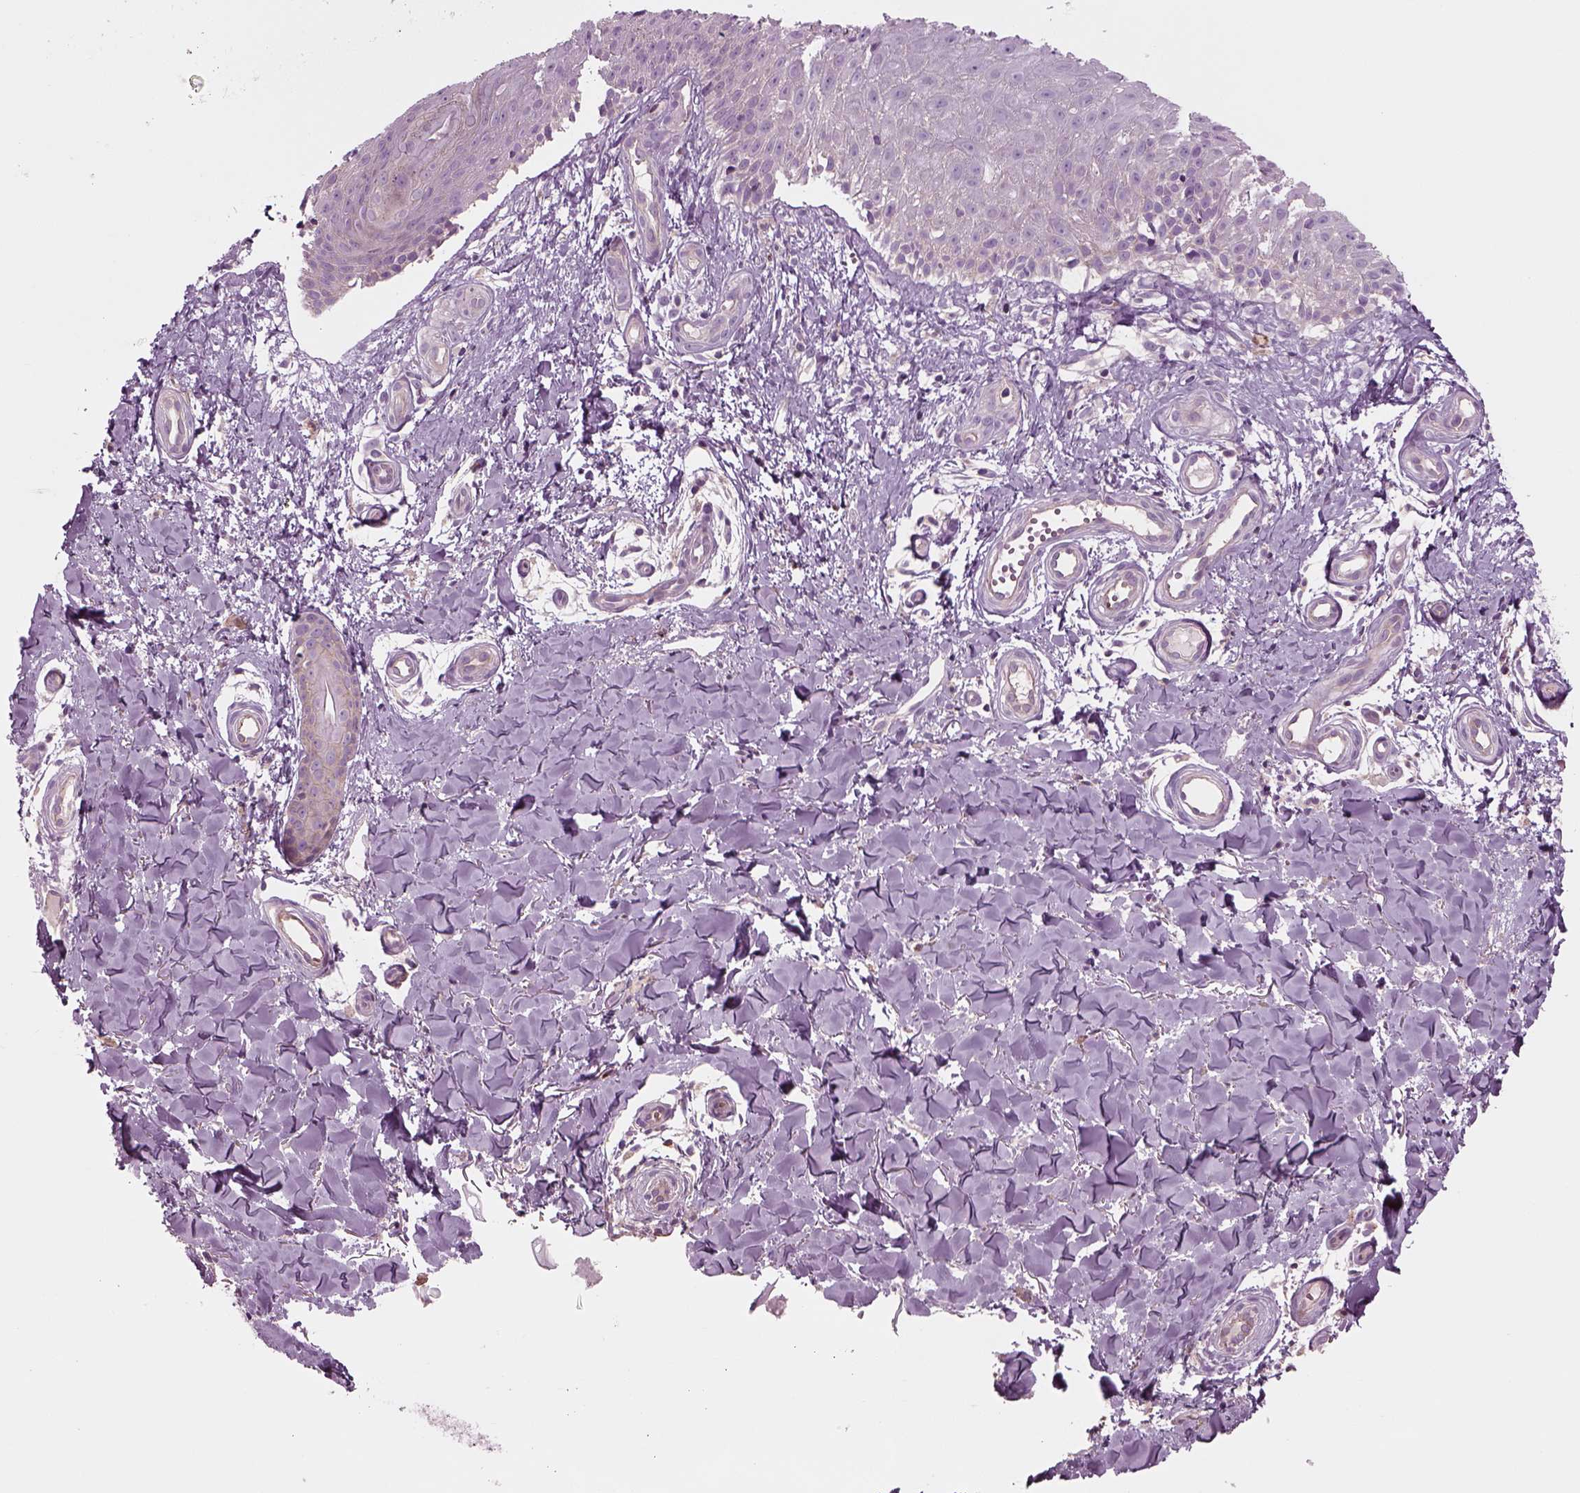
{"staining": {"intensity": "weak", "quantity": "<25%", "location": "cytoplasmic/membranous"}, "tissue": "melanoma", "cell_type": "Tumor cells", "image_type": "cancer", "snomed": [{"axis": "morphology", "description": "Malignant melanoma, NOS"}, {"axis": "topography", "description": "Skin"}], "caption": "High power microscopy histopathology image of an IHC photomicrograph of melanoma, revealing no significant positivity in tumor cells.", "gene": "SLC2A3", "patient": {"sex": "female", "age": 53}}